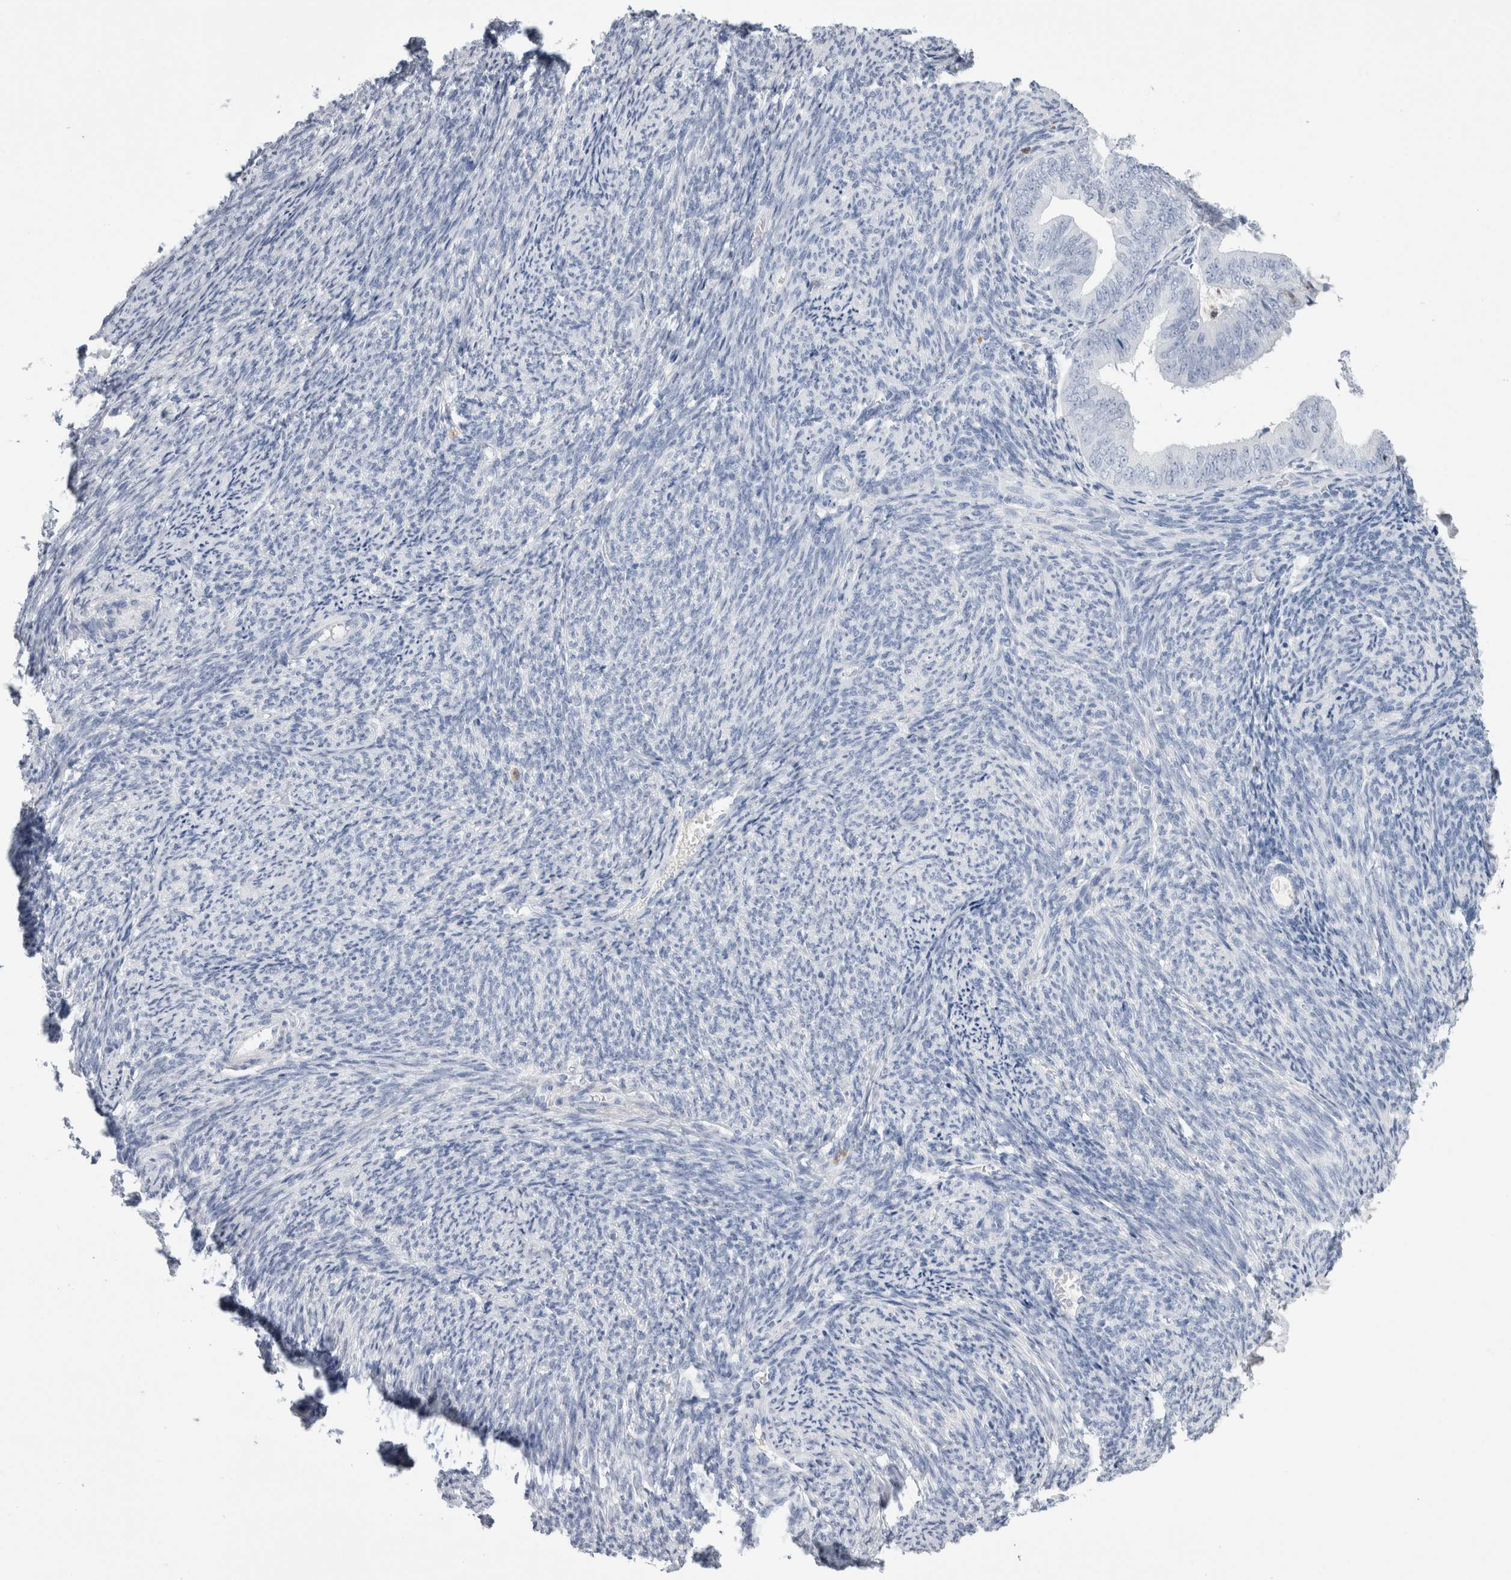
{"staining": {"intensity": "negative", "quantity": "none", "location": "none"}, "tissue": "endometrial cancer", "cell_type": "Tumor cells", "image_type": "cancer", "snomed": [{"axis": "morphology", "description": "Adenocarcinoma, NOS"}, {"axis": "topography", "description": "Endometrium"}], "caption": "The photomicrograph shows no staining of tumor cells in endometrial adenocarcinoma.", "gene": "S100A12", "patient": {"sex": "female", "age": 63}}